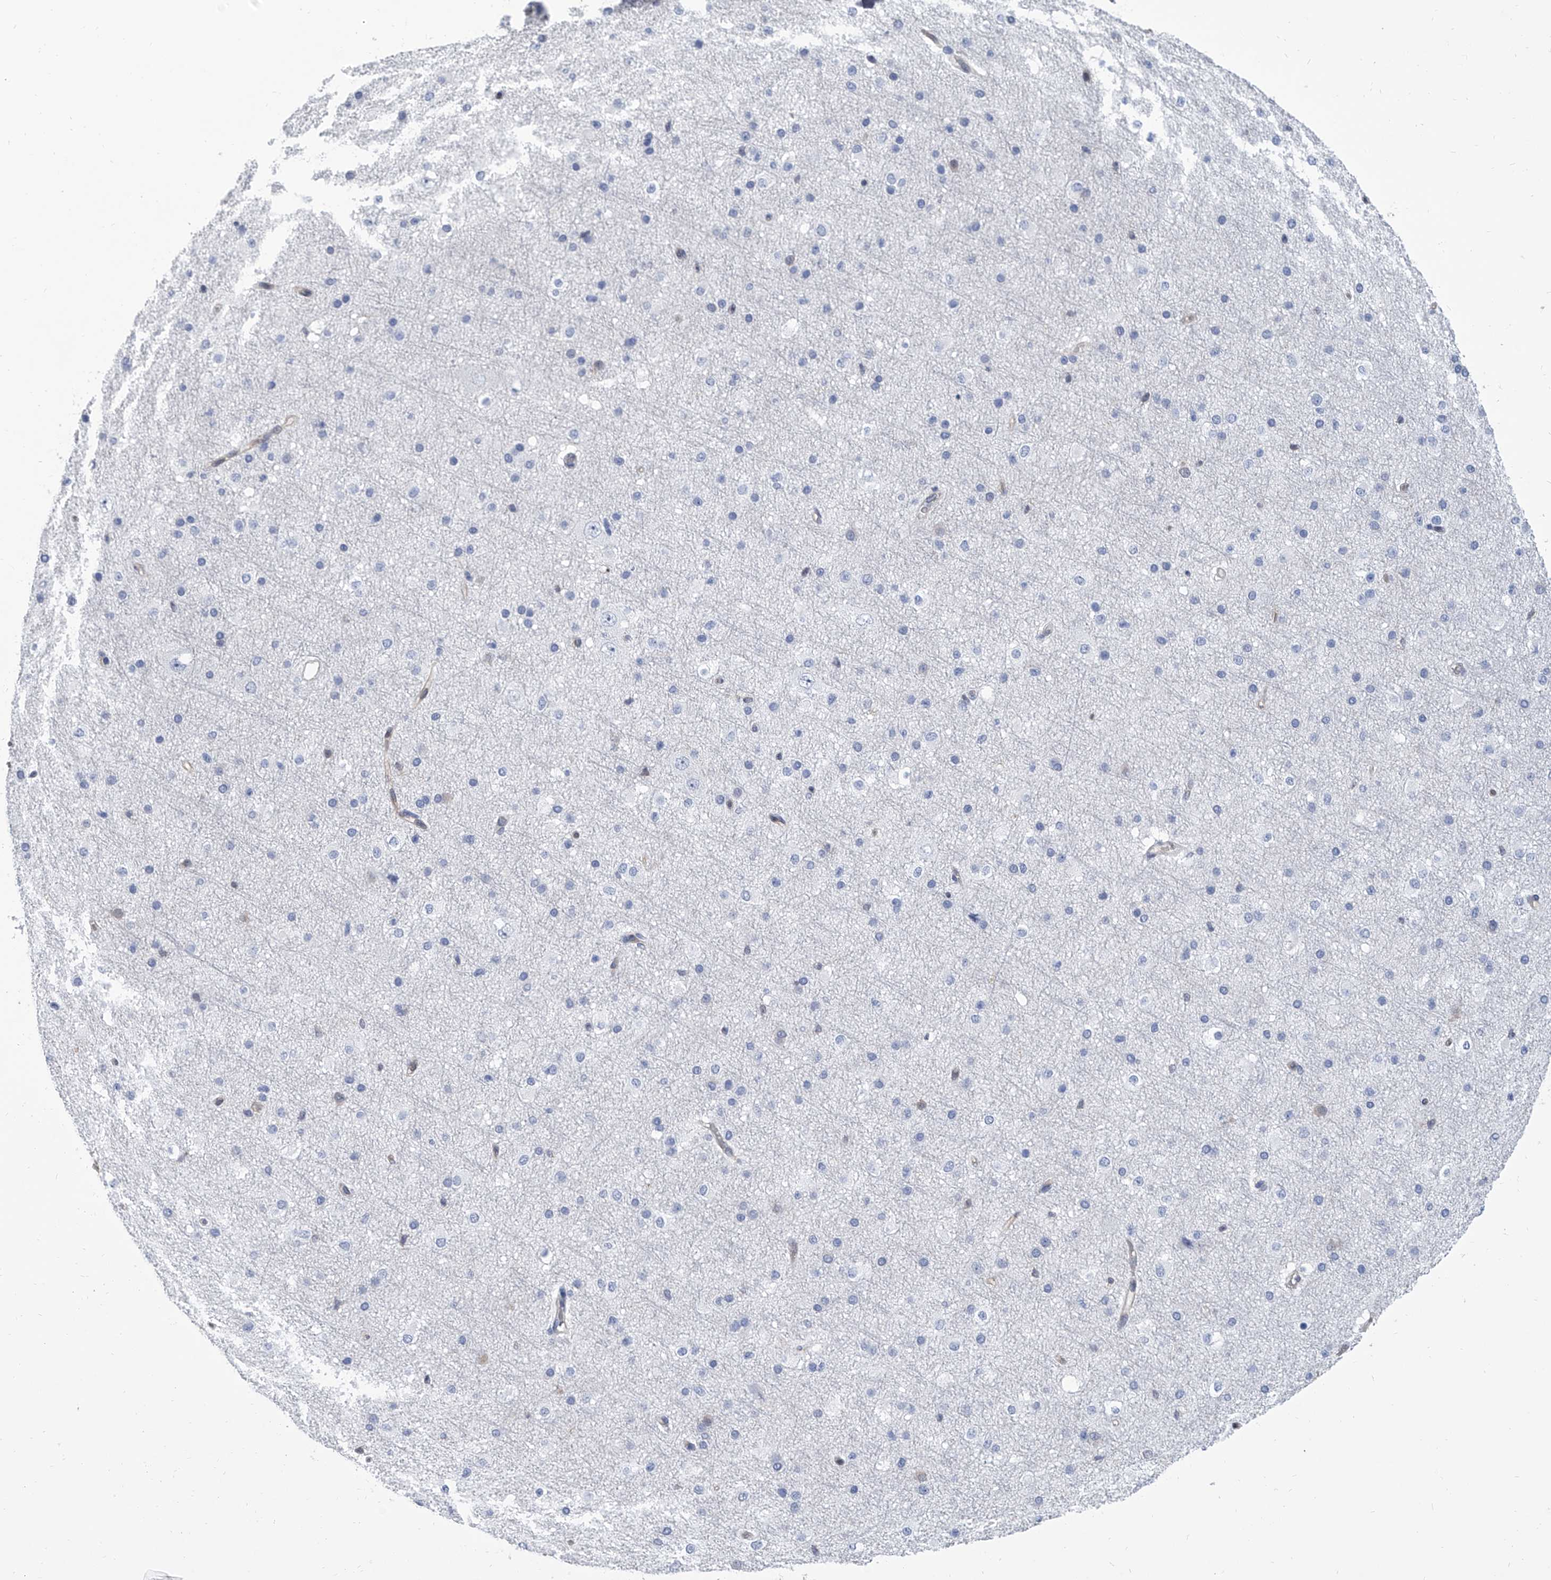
{"staining": {"intensity": "negative", "quantity": "none", "location": "none"}, "tissue": "cerebral cortex", "cell_type": "Endothelial cells", "image_type": "normal", "snomed": [{"axis": "morphology", "description": "Normal tissue, NOS"}, {"axis": "morphology", "description": "Developmental malformation"}, {"axis": "topography", "description": "Cerebral cortex"}], "caption": "DAB immunohistochemical staining of normal human cerebral cortex displays no significant positivity in endothelial cells.", "gene": "SERPINB9", "patient": {"sex": "female", "age": 30}}